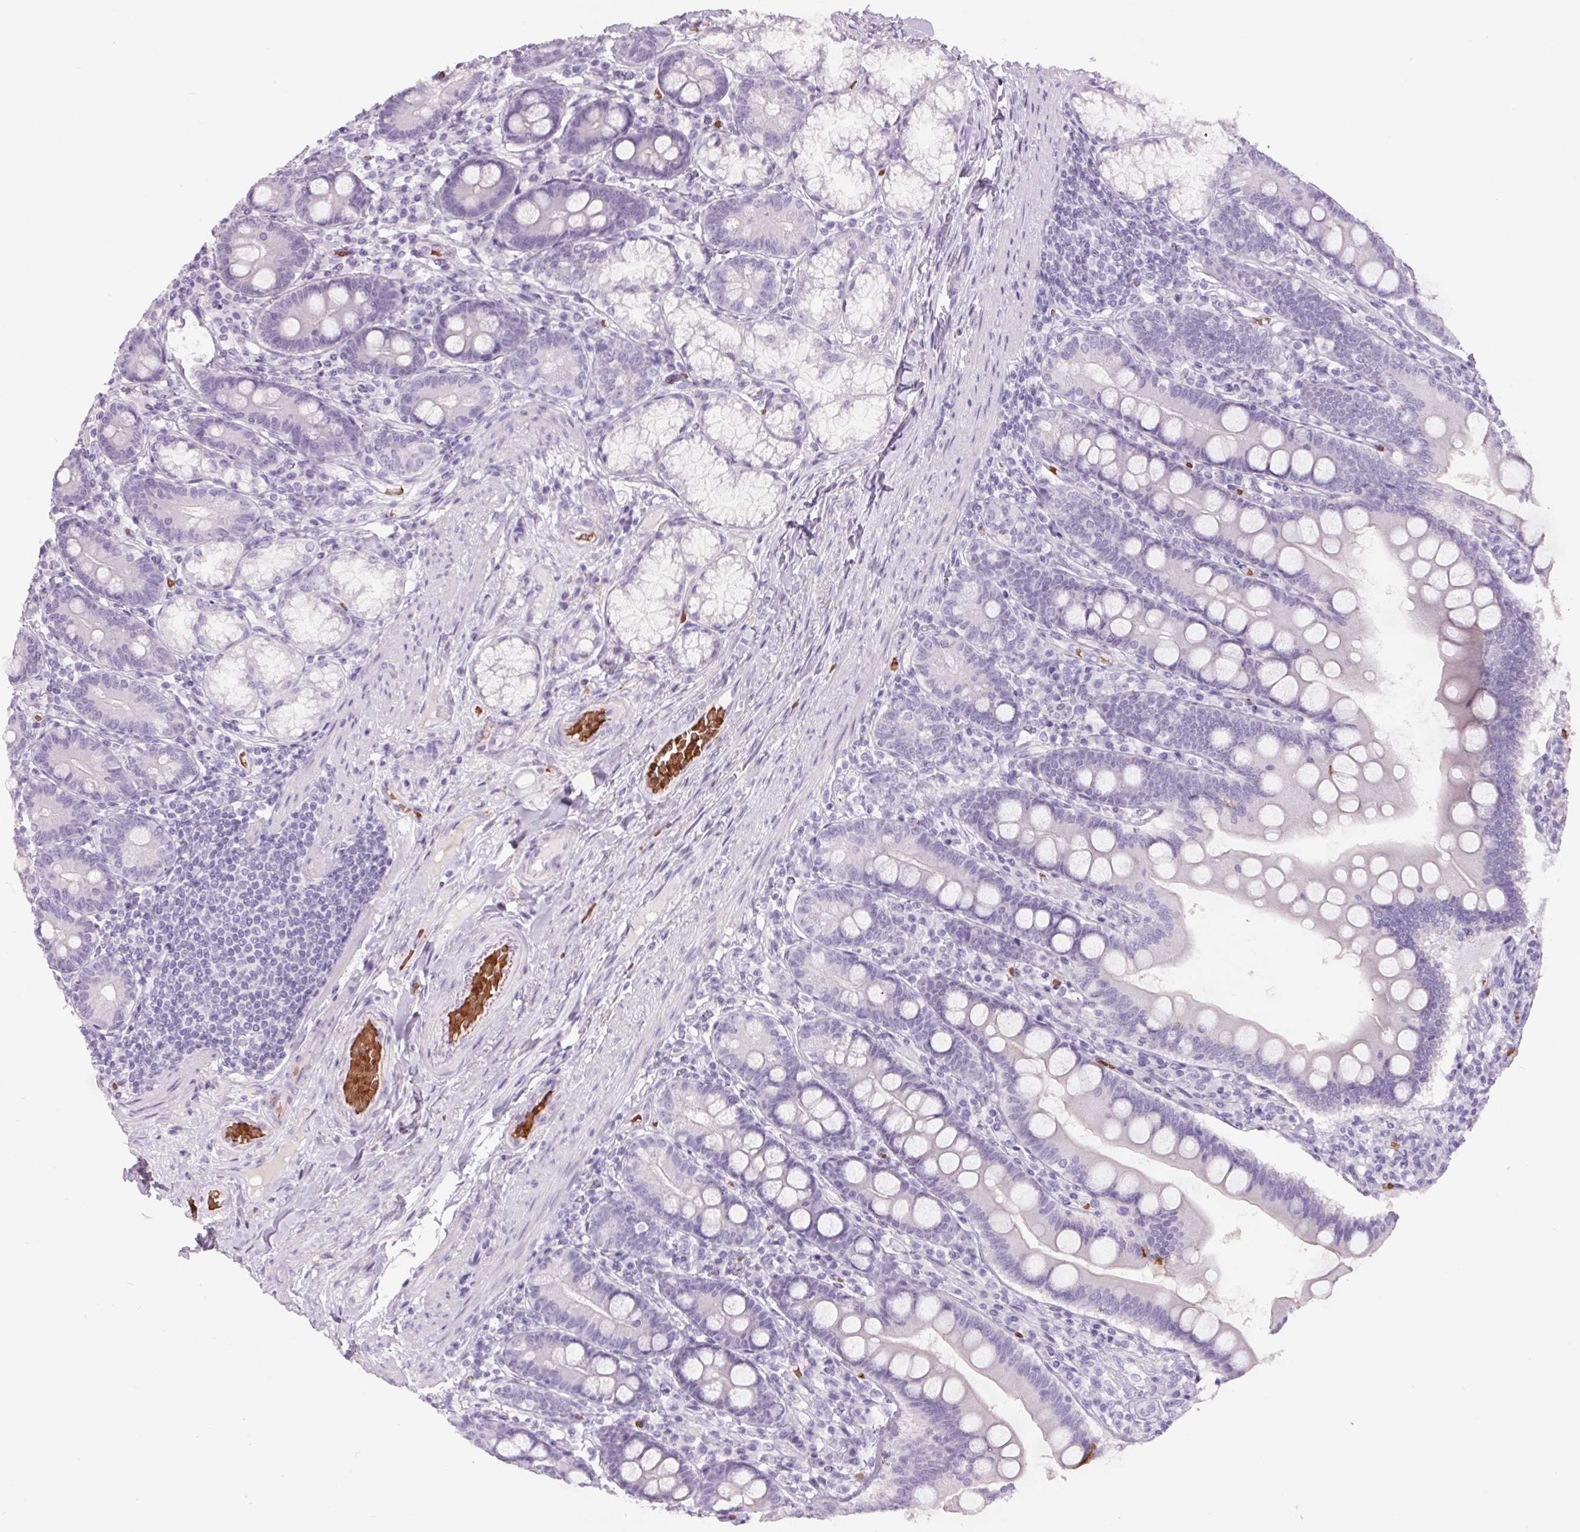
{"staining": {"intensity": "negative", "quantity": "none", "location": "none"}, "tissue": "duodenum", "cell_type": "Glandular cells", "image_type": "normal", "snomed": [{"axis": "morphology", "description": "Normal tissue, NOS"}, {"axis": "topography", "description": "Duodenum"}], "caption": "Immunohistochemistry (IHC) image of normal human duodenum stained for a protein (brown), which exhibits no staining in glandular cells.", "gene": "HBQ1", "patient": {"sex": "female", "age": 67}}